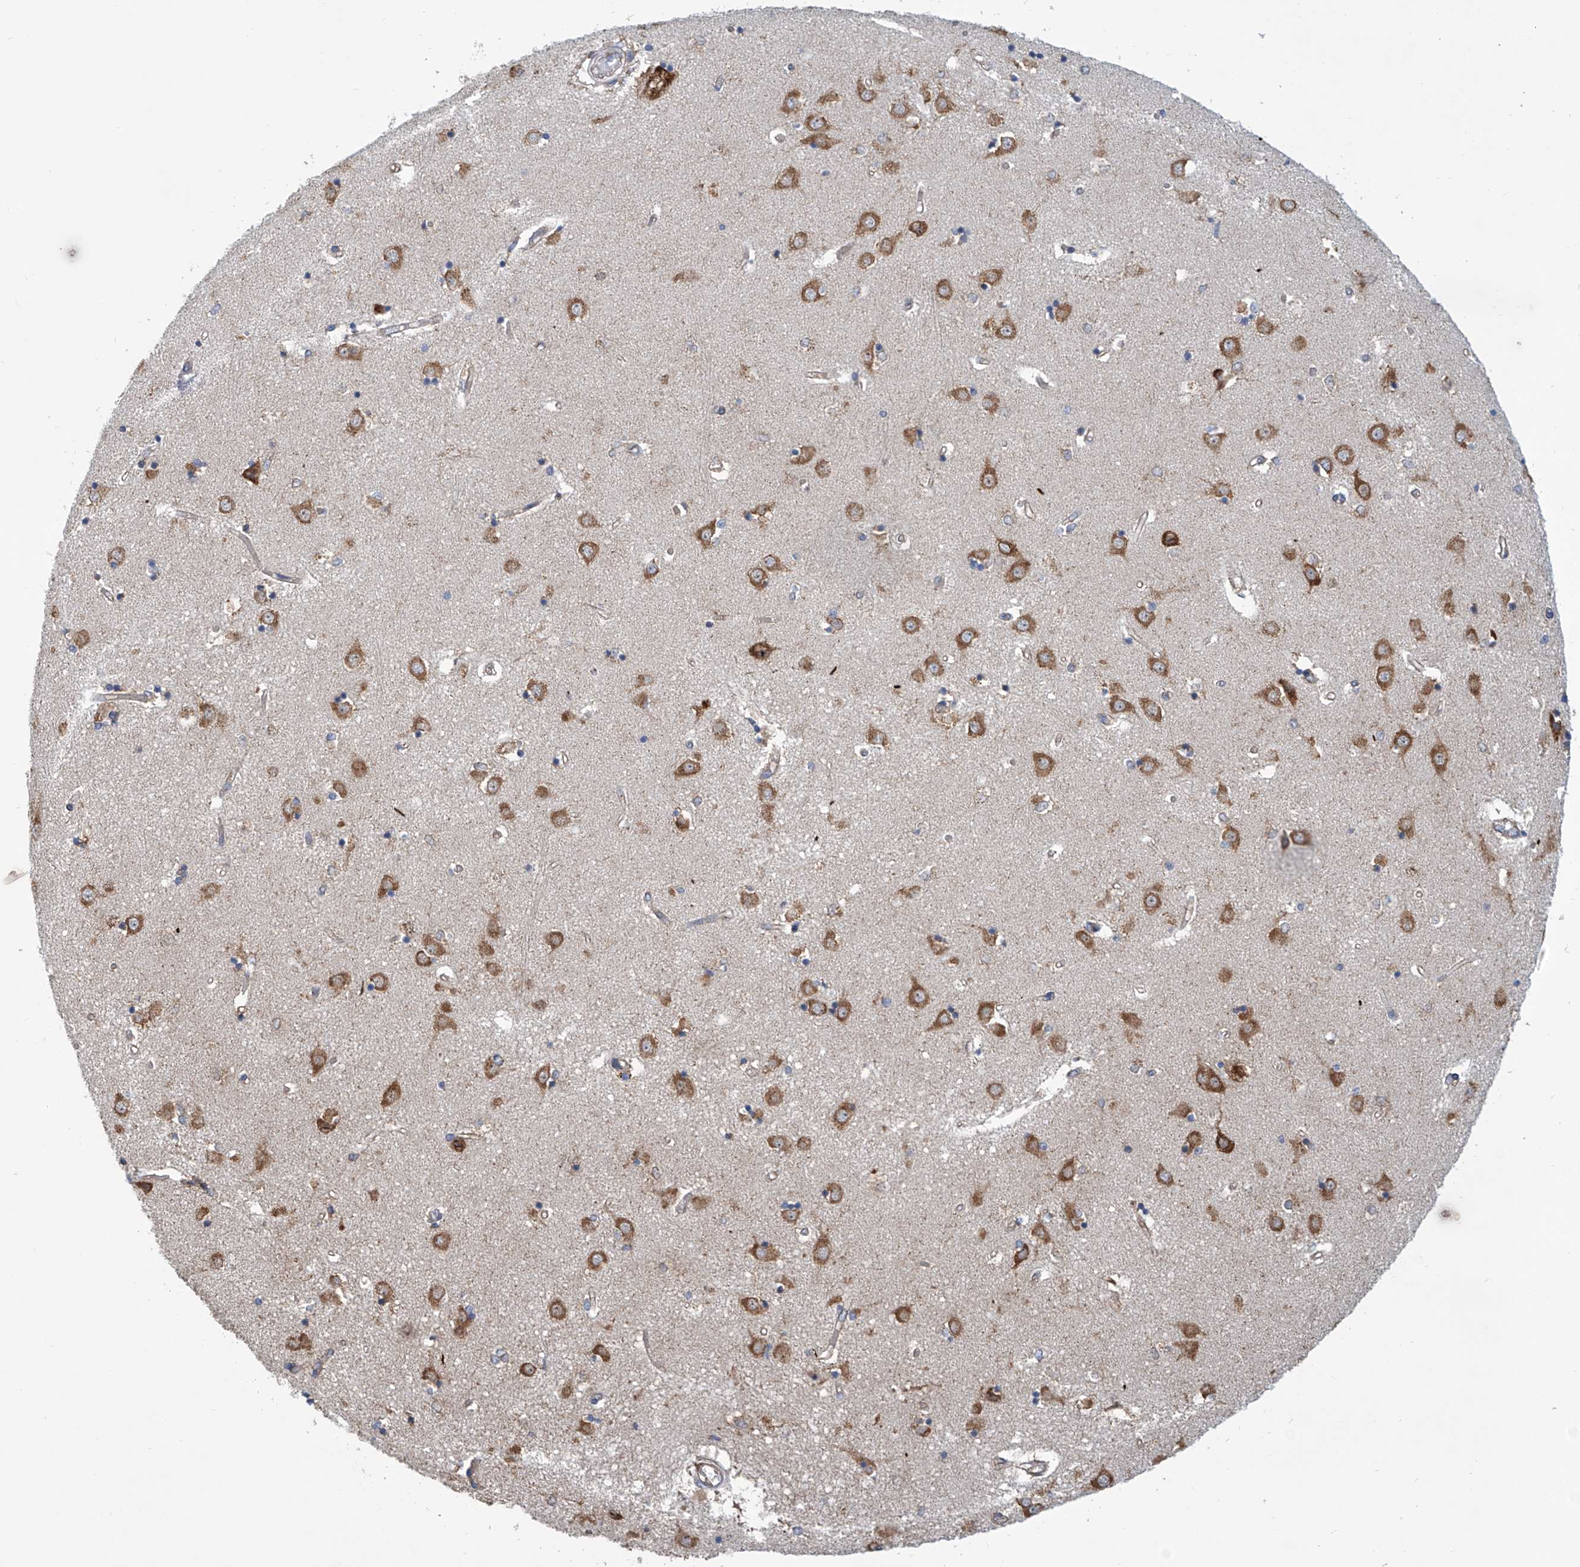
{"staining": {"intensity": "negative", "quantity": "none", "location": "none"}, "tissue": "caudate", "cell_type": "Glial cells", "image_type": "normal", "snomed": [{"axis": "morphology", "description": "Normal tissue, NOS"}, {"axis": "topography", "description": "Lateral ventricle wall"}], "caption": "Protein analysis of unremarkable caudate demonstrates no significant positivity in glial cells. (DAB (3,3'-diaminobenzidine) immunohistochemistry with hematoxylin counter stain).", "gene": "SENP2", "patient": {"sex": "male", "age": 45}}